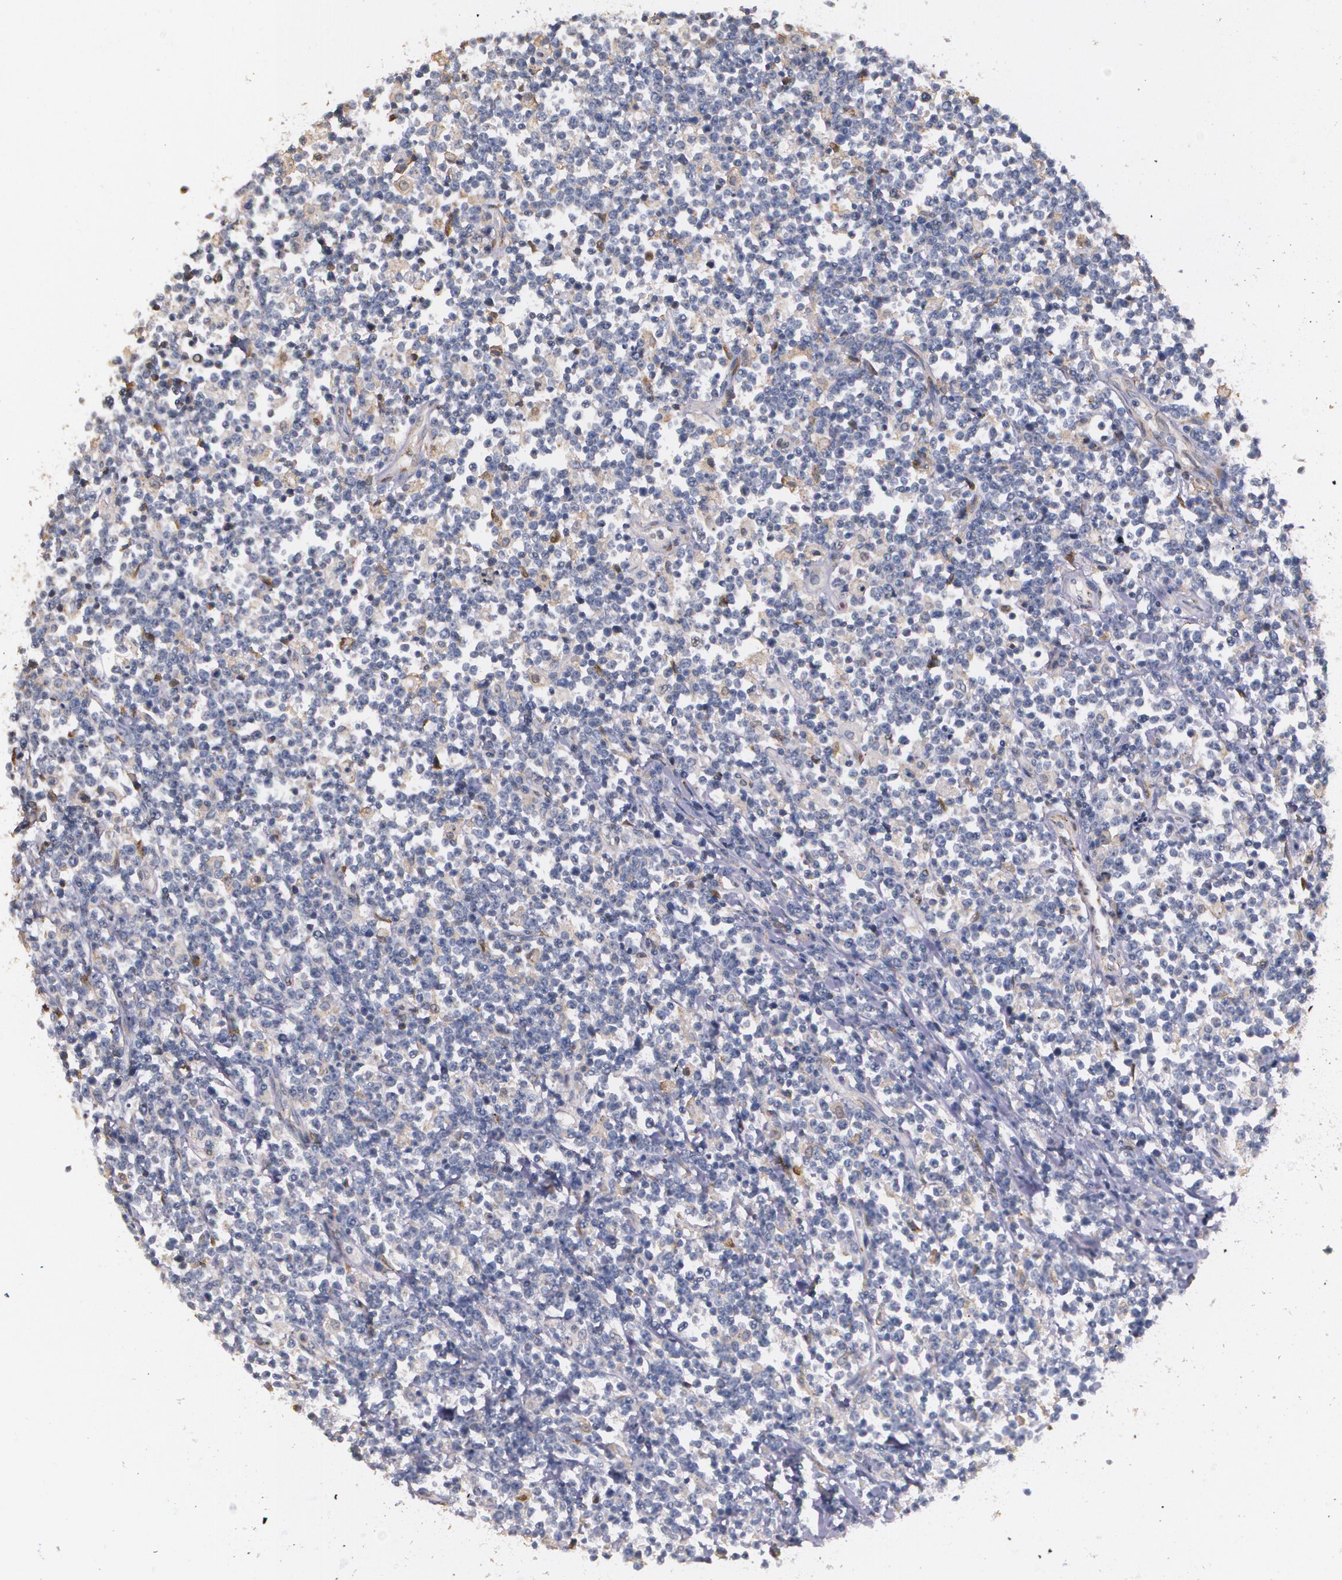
{"staining": {"intensity": "weak", "quantity": "25%-75%", "location": "cytoplasmic/membranous"}, "tissue": "lymphoma", "cell_type": "Tumor cells", "image_type": "cancer", "snomed": [{"axis": "morphology", "description": "Malignant lymphoma, non-Hodgkin's type, High grade"}, {"axis": "topography", "description": "Colon"}], "caption": "Immunohistochemical staining of lymphoma exhibits weak cytoplasmic/membranous protein staining in about 25%-75% of tumor cells.", "gene": "ATF3", "patient": {"sex": "male", "age": 82}}